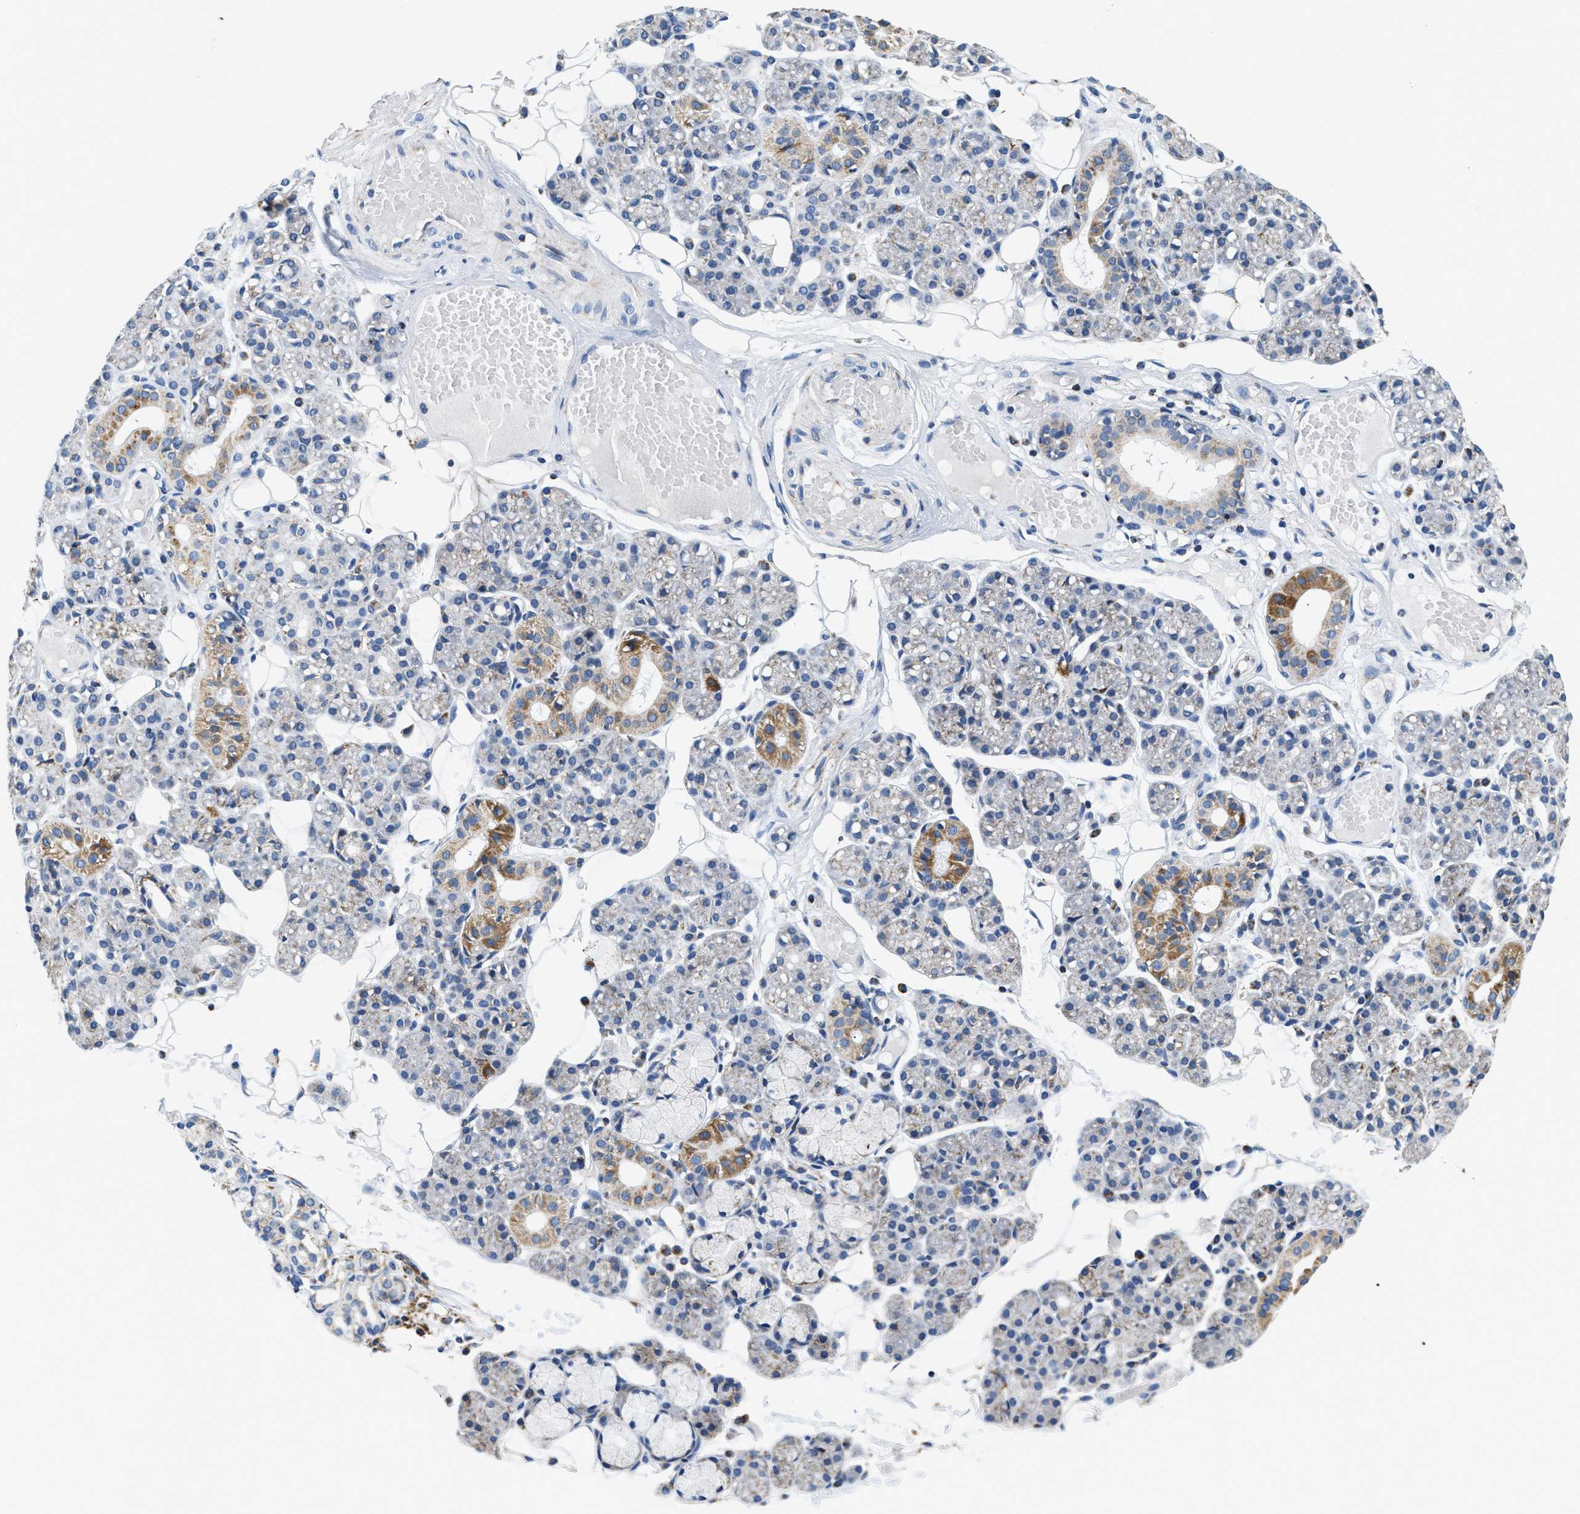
{"staining": {"intensity": "moderate", "quantity": "25%-75%", "location": "cytoplasmic/membranous"}, "tissue": "salivary gland", "cell_type": "Glandular cells", "image_type": "normal", "snomed": [{"axis": "morphology", "description": "Normal tissue, NOS"}, {"axis": "topography", "description": "Salivary gland"}], "caption": "IHC (DAB) staining of benign salivary gland shows moderate cytoplasmic/membranous protein expression in about 25%-75% of glandular cells.", "gene": "SFXN1", "patient": {"sex": "male", "age": 63}}